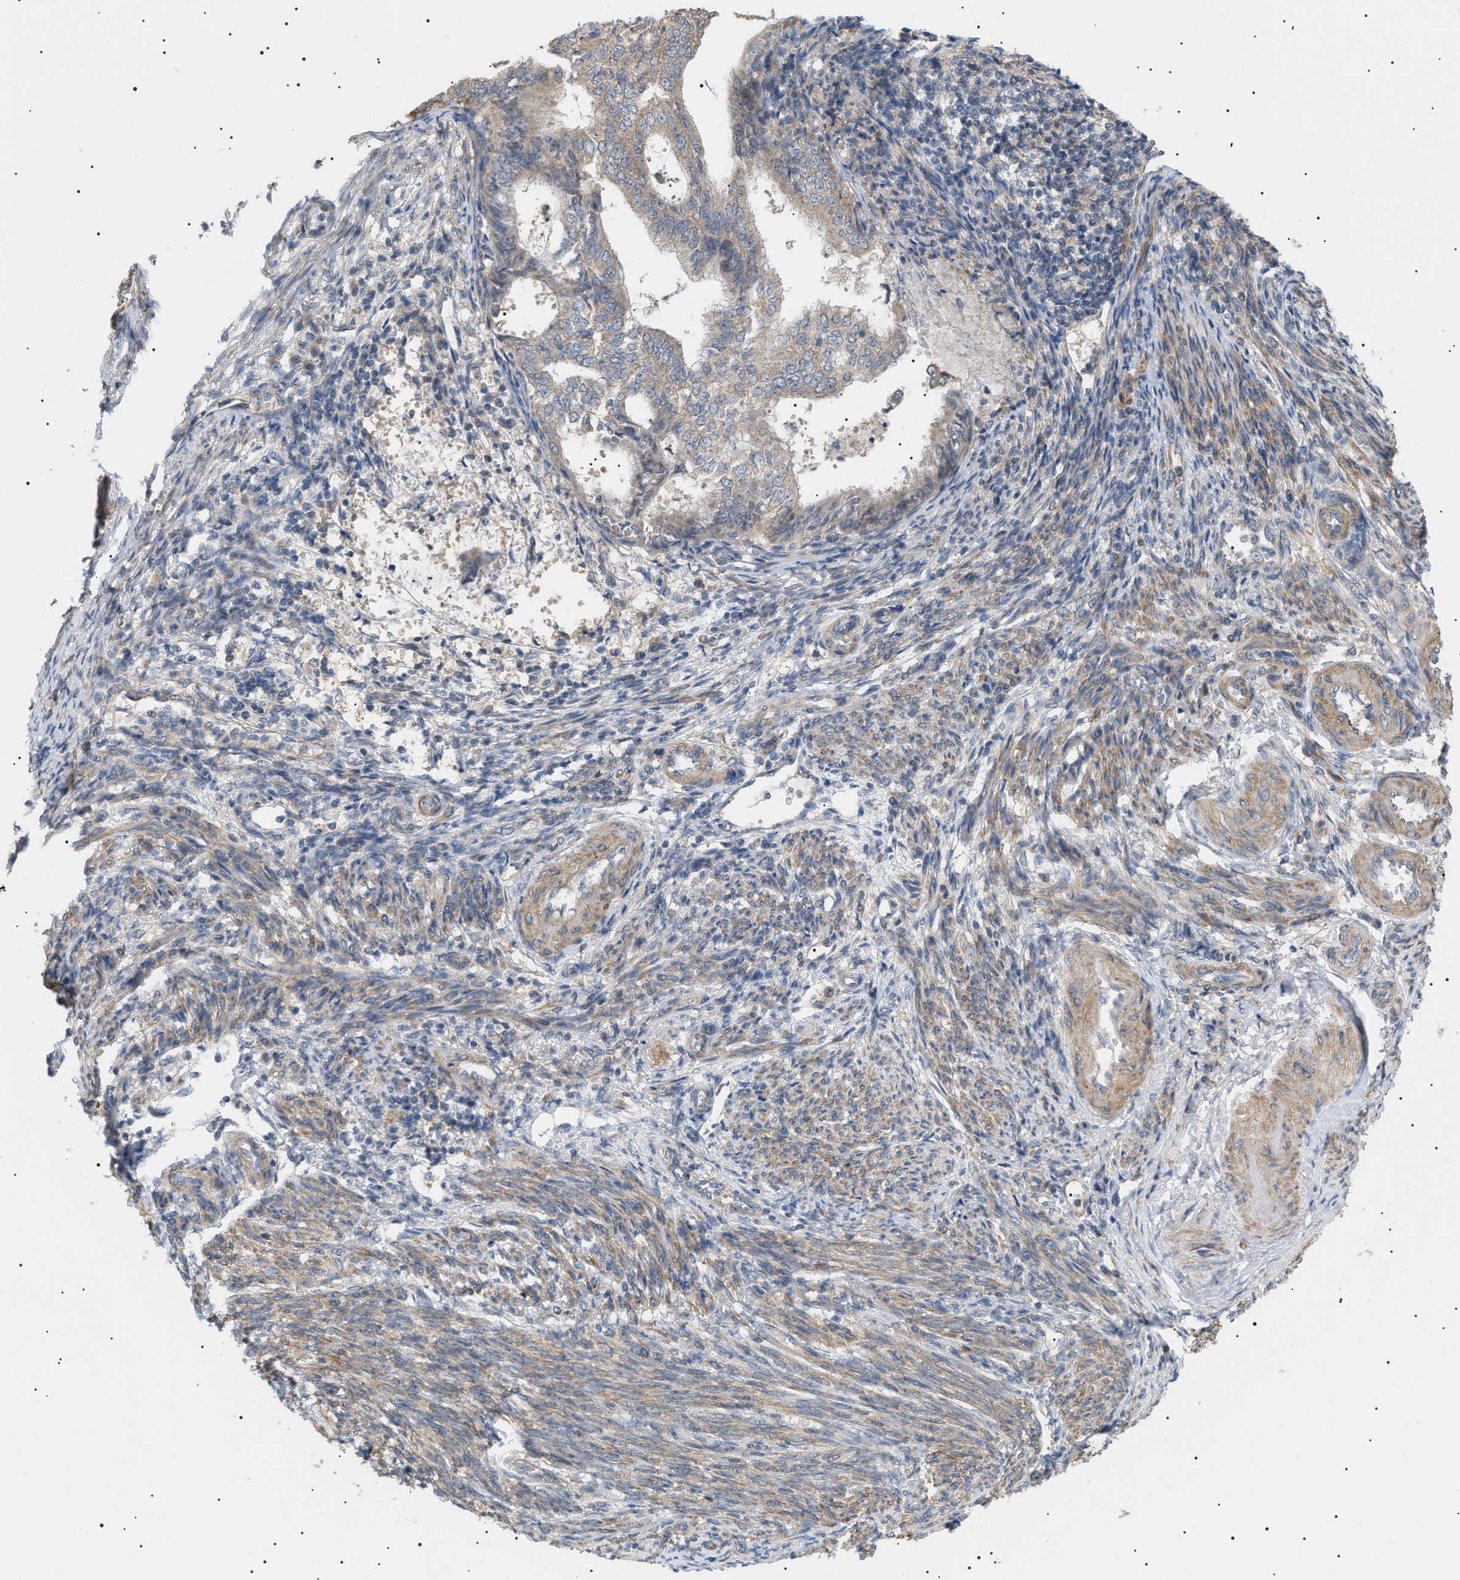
{"staining": {"intensity": "weak", "quantity": ">75%", "location": "cytoplasmic/membranous"}, "tissue": "endometrial cancer", "cell_type": "Tumor cells", "image_type": "cancer", "snomed": [{"axis": "morphology", "description": "Adenocarcinoma, NOS"}, {"axis": "topography", "description": "Endometrium"}], "caption": "Immunohistochemical staining of endometrial cancer (adenocarcinoma) demonstrates low levels of weak cytoplasmic/membranous protein staining in about >75% of tumor cells.", "gene": "IRS2", "patient": {"sex": "female", "age": 58}}